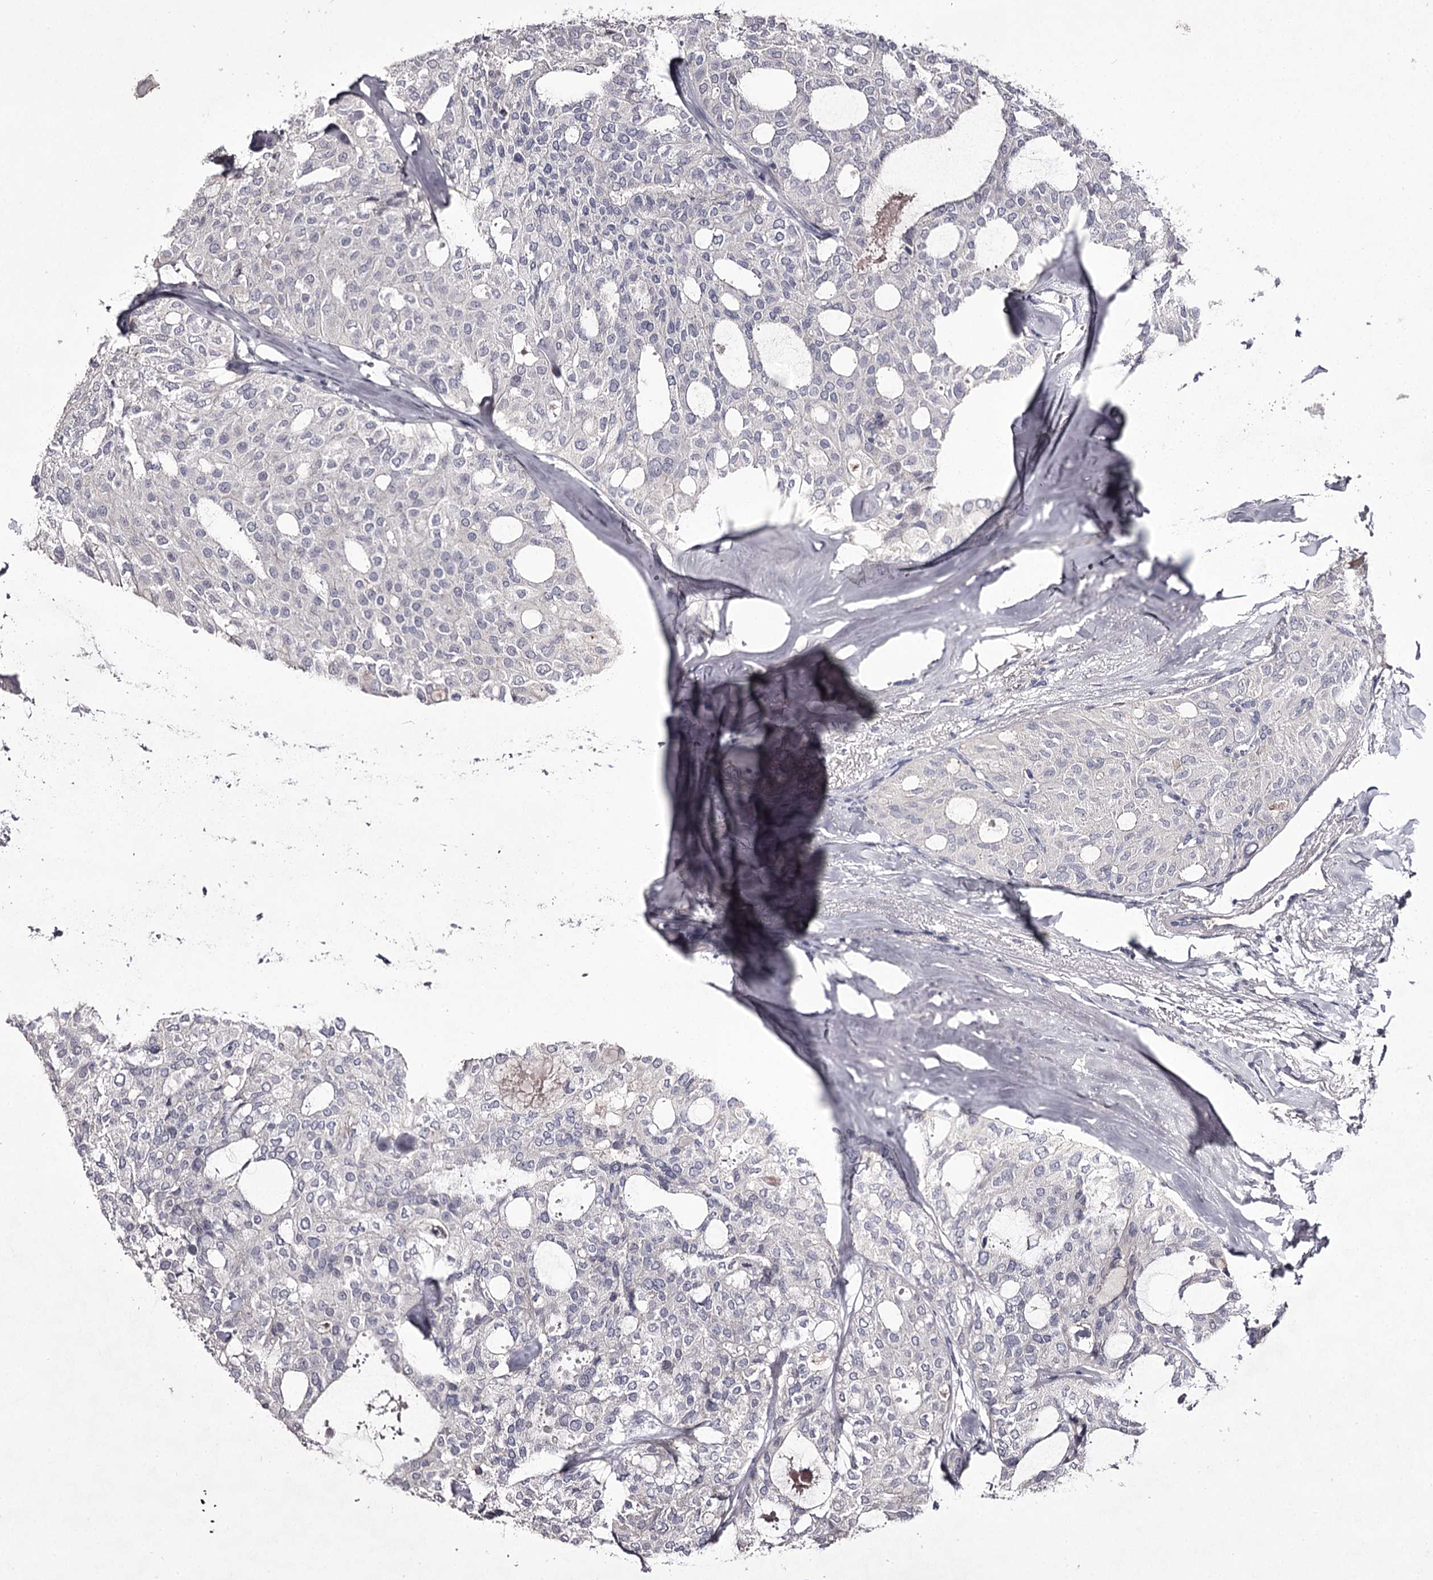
{"staining": {"intensity": "negative", "quantity": "none", "location": "none"}, "tissue": "thyroid cancer", "cell_type": "Tumor cells", "image_type": "cancer", "snomed": [{"axis": "morphology", "description": "Follicular adenoma carcinoma, NOS"}, {"axis": "topography", "description": "Thyroid gland"}], "caption": "High magnification brightfield microscopy of thyroid cancer stained with DAB (brown) and counterstained with hematoxylin (blue): tumor cells show no significant expression.", "gene": "PRM2", "patient": {"sex": "male", "age": 75}}